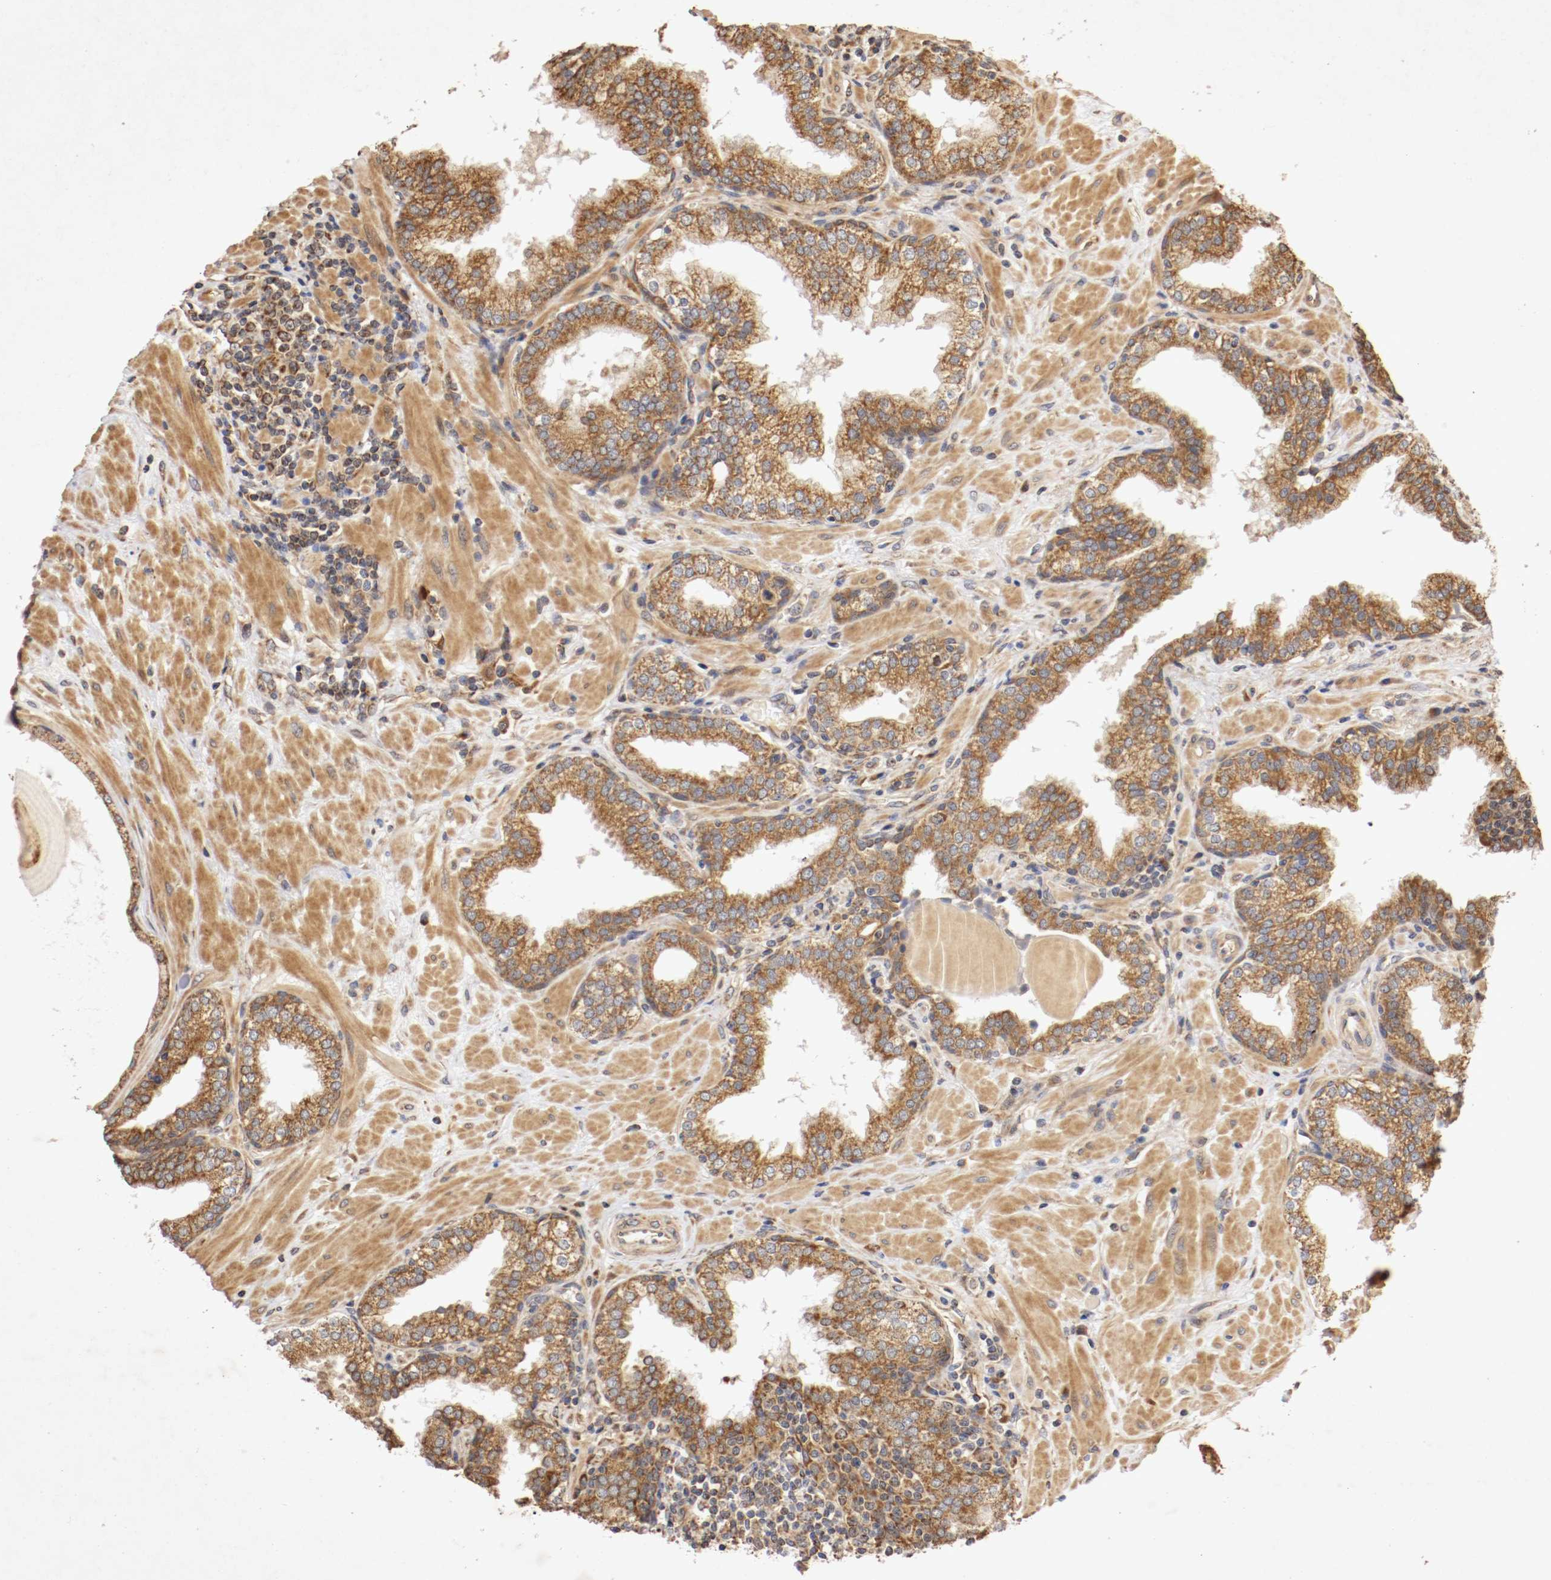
{"staining": {"intensity": "moderate", "quantity": ">75%", "location": "cytoplasmic/membranous"}, "tissue": "prostate", "cell_type": "Glandular cells", "image_type": "normal", "snomed": [{"axis": "morphology", "description": "Normal tissue, NOS"}, {"axis": "topography", "description": "Prostate"}], "caption": "An image of prostate stained for a protein exhibits moderate cytoplasmic/membranous brown staining in glandular cells.", "gene": "VEZT", "patient": {"sex": "male", "age": 51}}